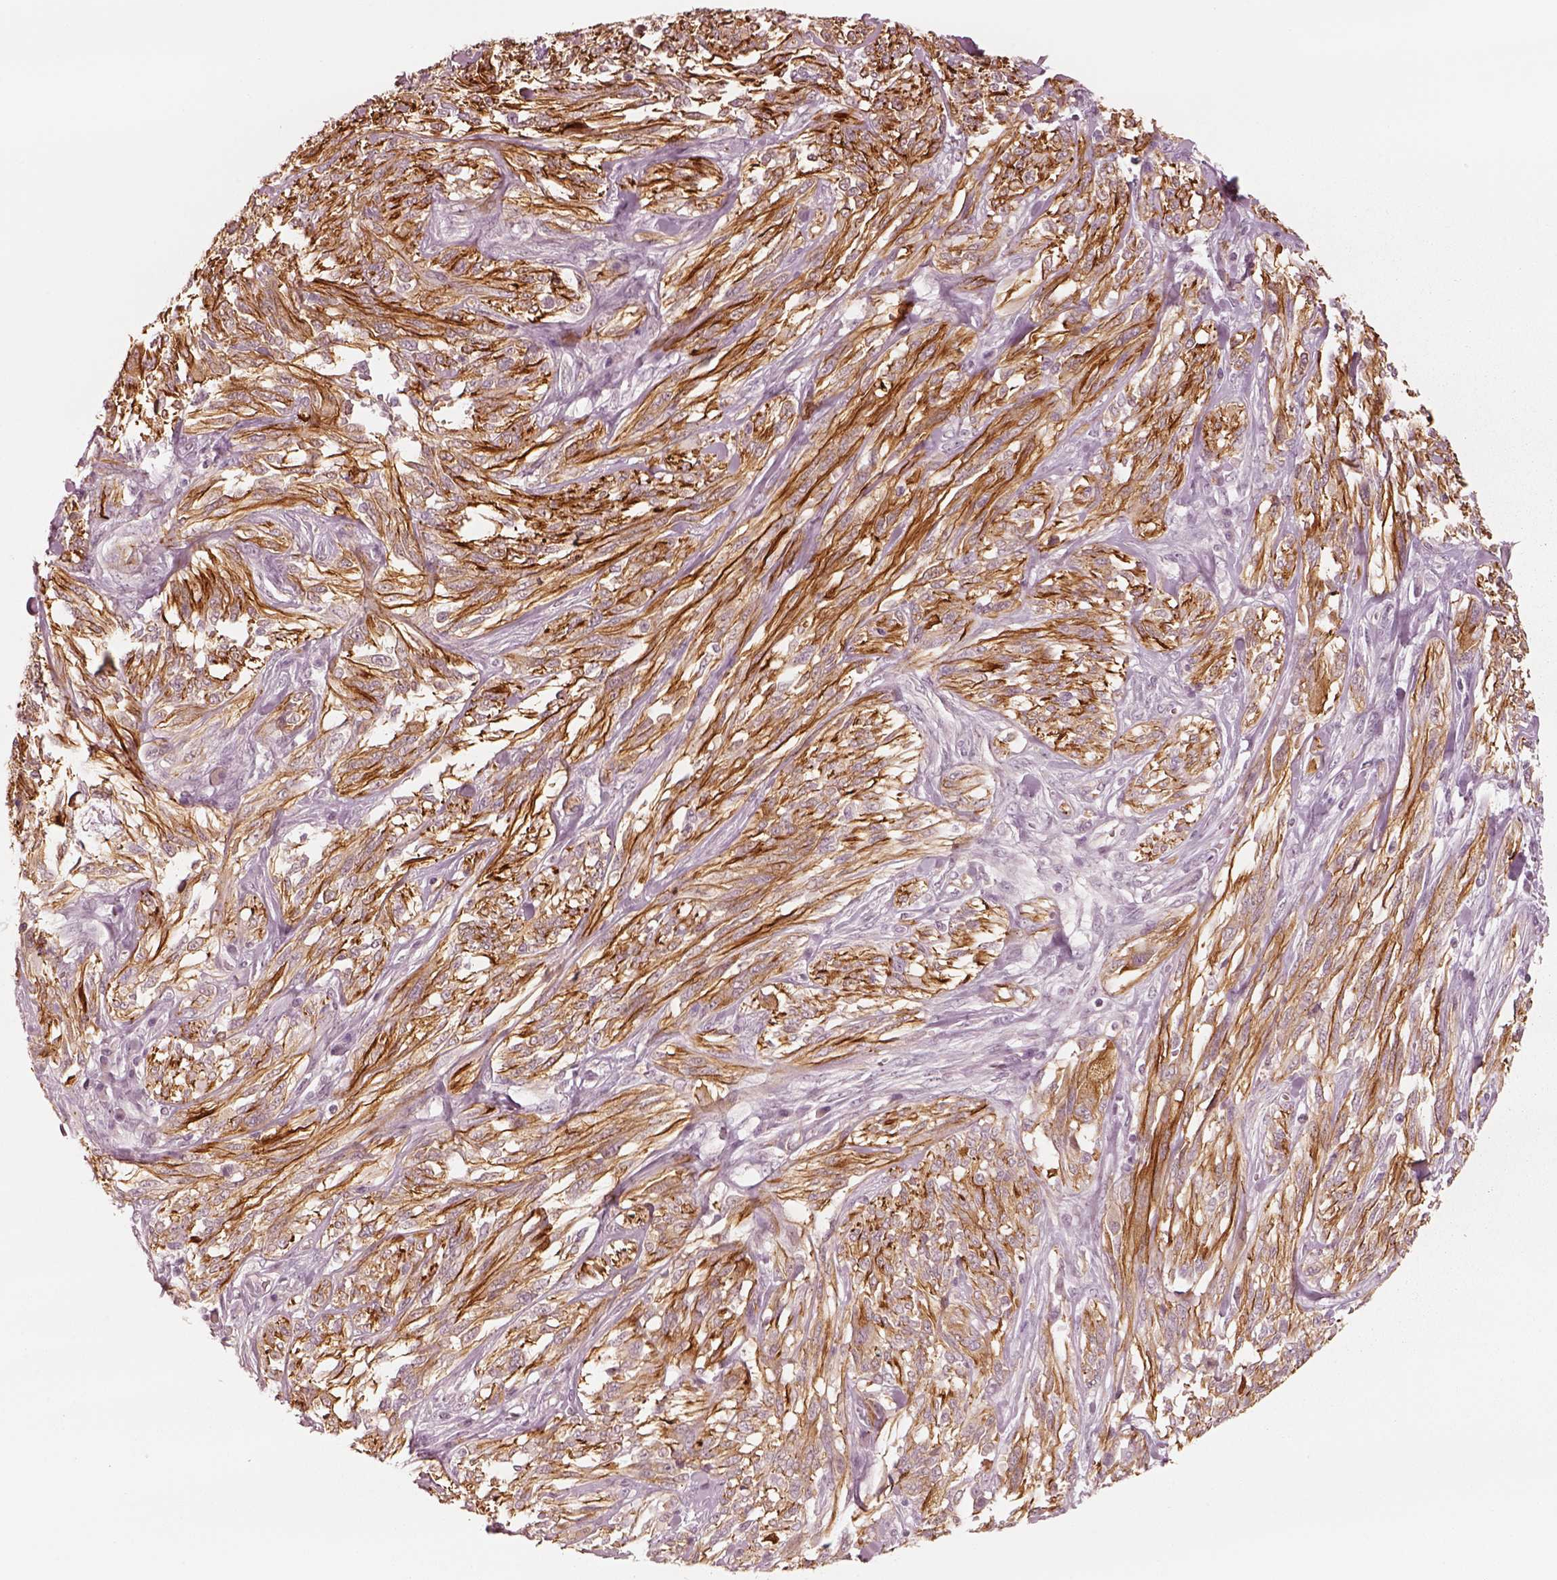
{"staining": {"intensity": "negative", "quantity": "none", "location": "none"}, "tissue": "melanoma", "cell_type": "Tumor cells", "image_type": "cancer", "snomed": [{"axis": "morphology", "description": "Malignant melanoma, NOS"}, {"axis": "topography", "description": "Skin"}], "caption": "DAB immunohistochemical staining of melanoma demonstrates no significant expression in tumor cells. (DAB IHC visualized using brightfield microscopy, high magnification).", "gene": "DNAAF9", "patient": {"sex": "female", "age": 91}}